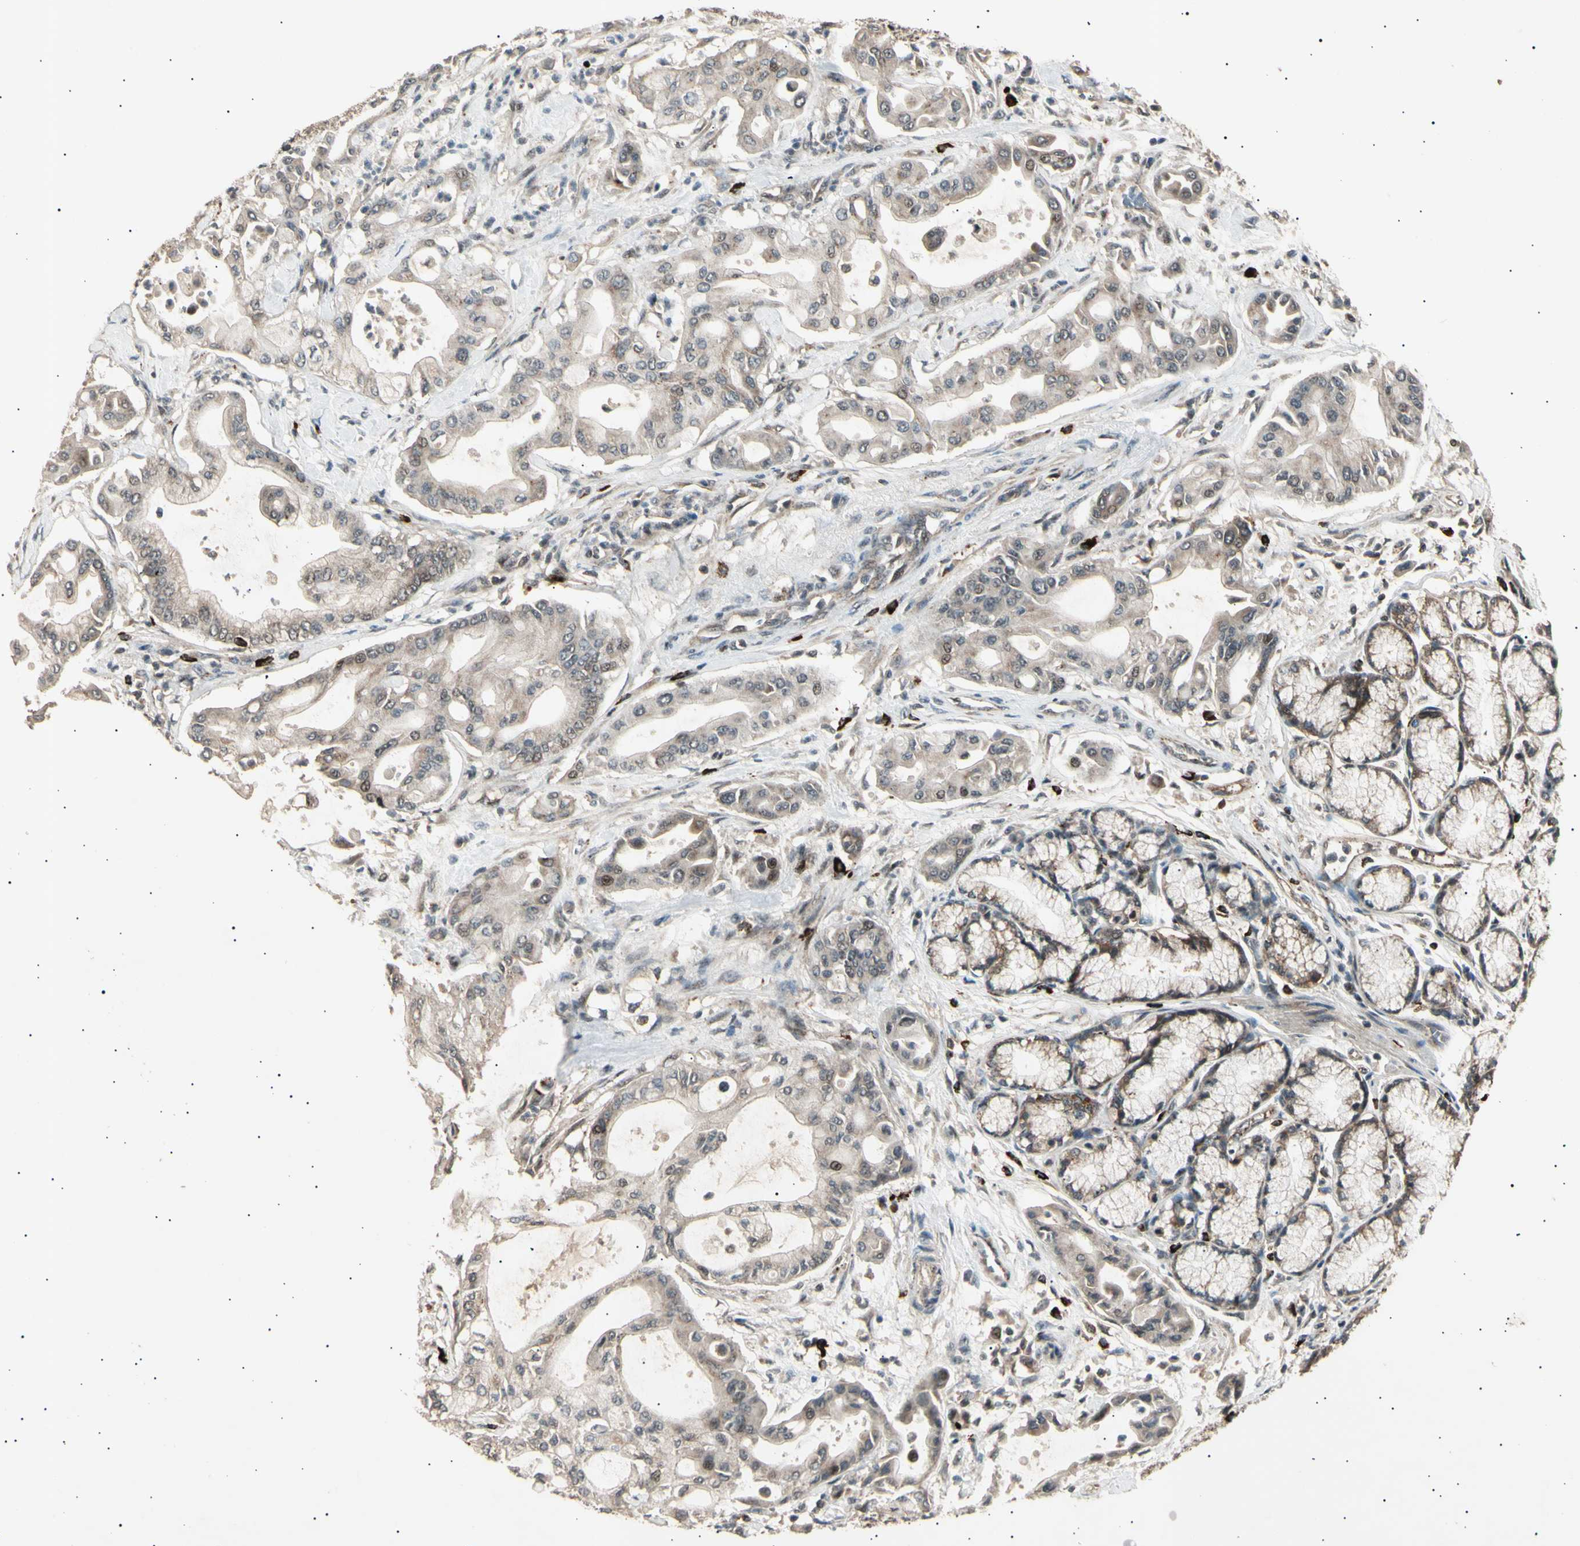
{"staining": {"intensity": "weak", "quantity": "25%-75%", "location": "cytoplasmic/membranous"}, "tissue": "pancreatic cancer", "cell_type": "Tumor cells", "image_type": "cancer", "snomed": [{"axis": "morphology", "description": "Adenocarcinoma, NOS"}, {"axis": "morphology", "description": "Adenocarcinoma, metastatic, NOS"}, {"axis": "topography", "description": "Lymph node"}, {"axis": "topography", "description": "Pancreas"}, {"axis": "topography", "description": "Duodenum"}], "caption": "Human pancreatic cancer stained for a protein (brown) reveals weak cytoplasmic/membranous positive staining in approximately 25%-75% of tumor cells.", "gene": "NUAK2", "patient": {"sex": "female", "age": 64}}